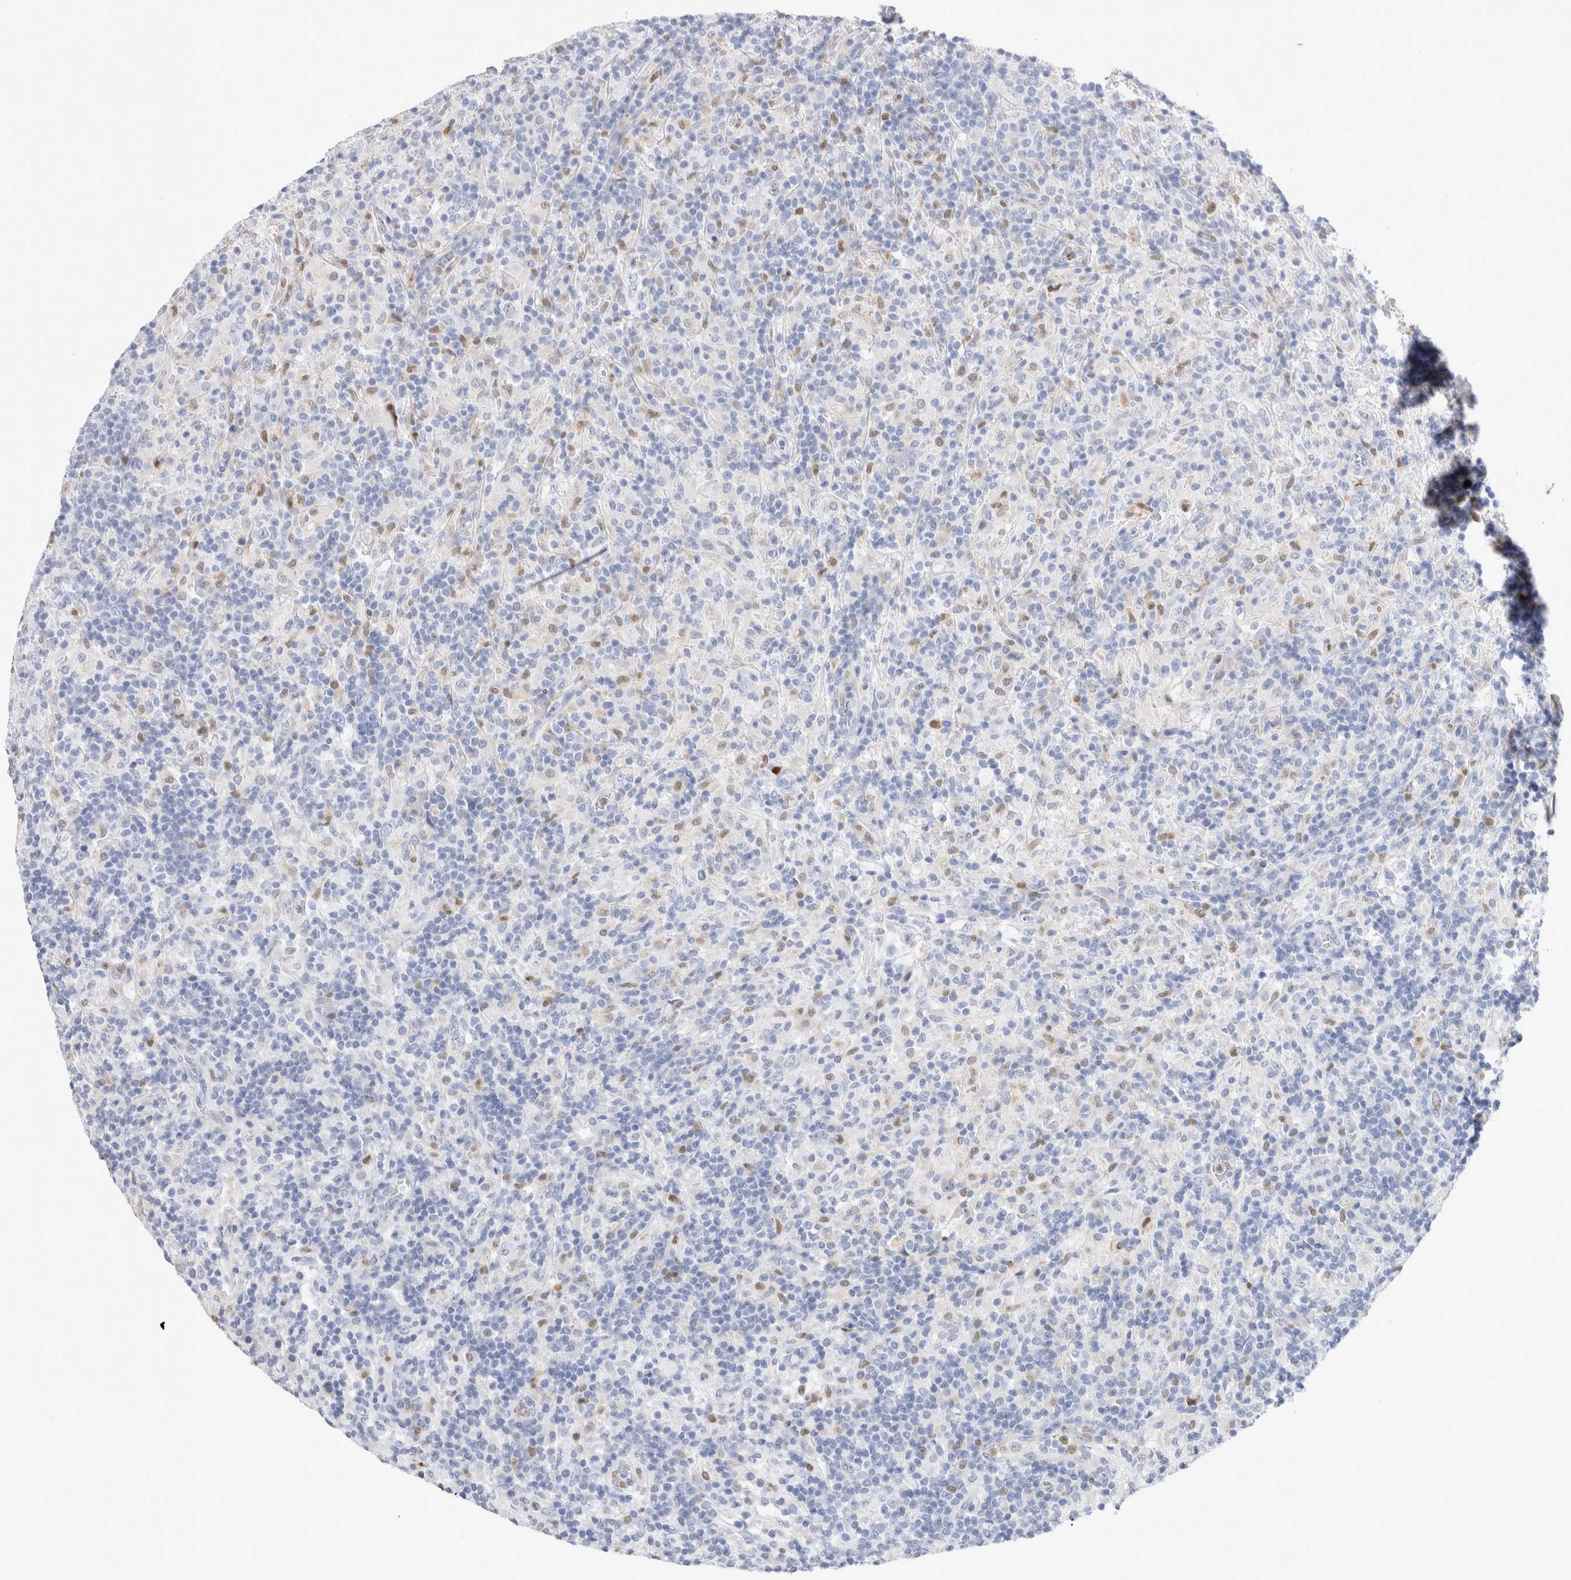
{"staining": {"intensity": "negative", "quantity": "none", "location": "none"}, "tissue": "lymphoma", "cell_type": "Tumor cells", "image_type": "cancer", "snomed": [{"axis": "morphology", "description": "Hodgkin's disease, NOS"}, {"axis": "topography", "description": "Lymph node"}], "caption": "DAB immunohistochemical staining of Hodgkin's disease reveals no significant expression in tumor cells.", "gene": "SLC10A5", "patient": {"sex": "male", "age": 70}}